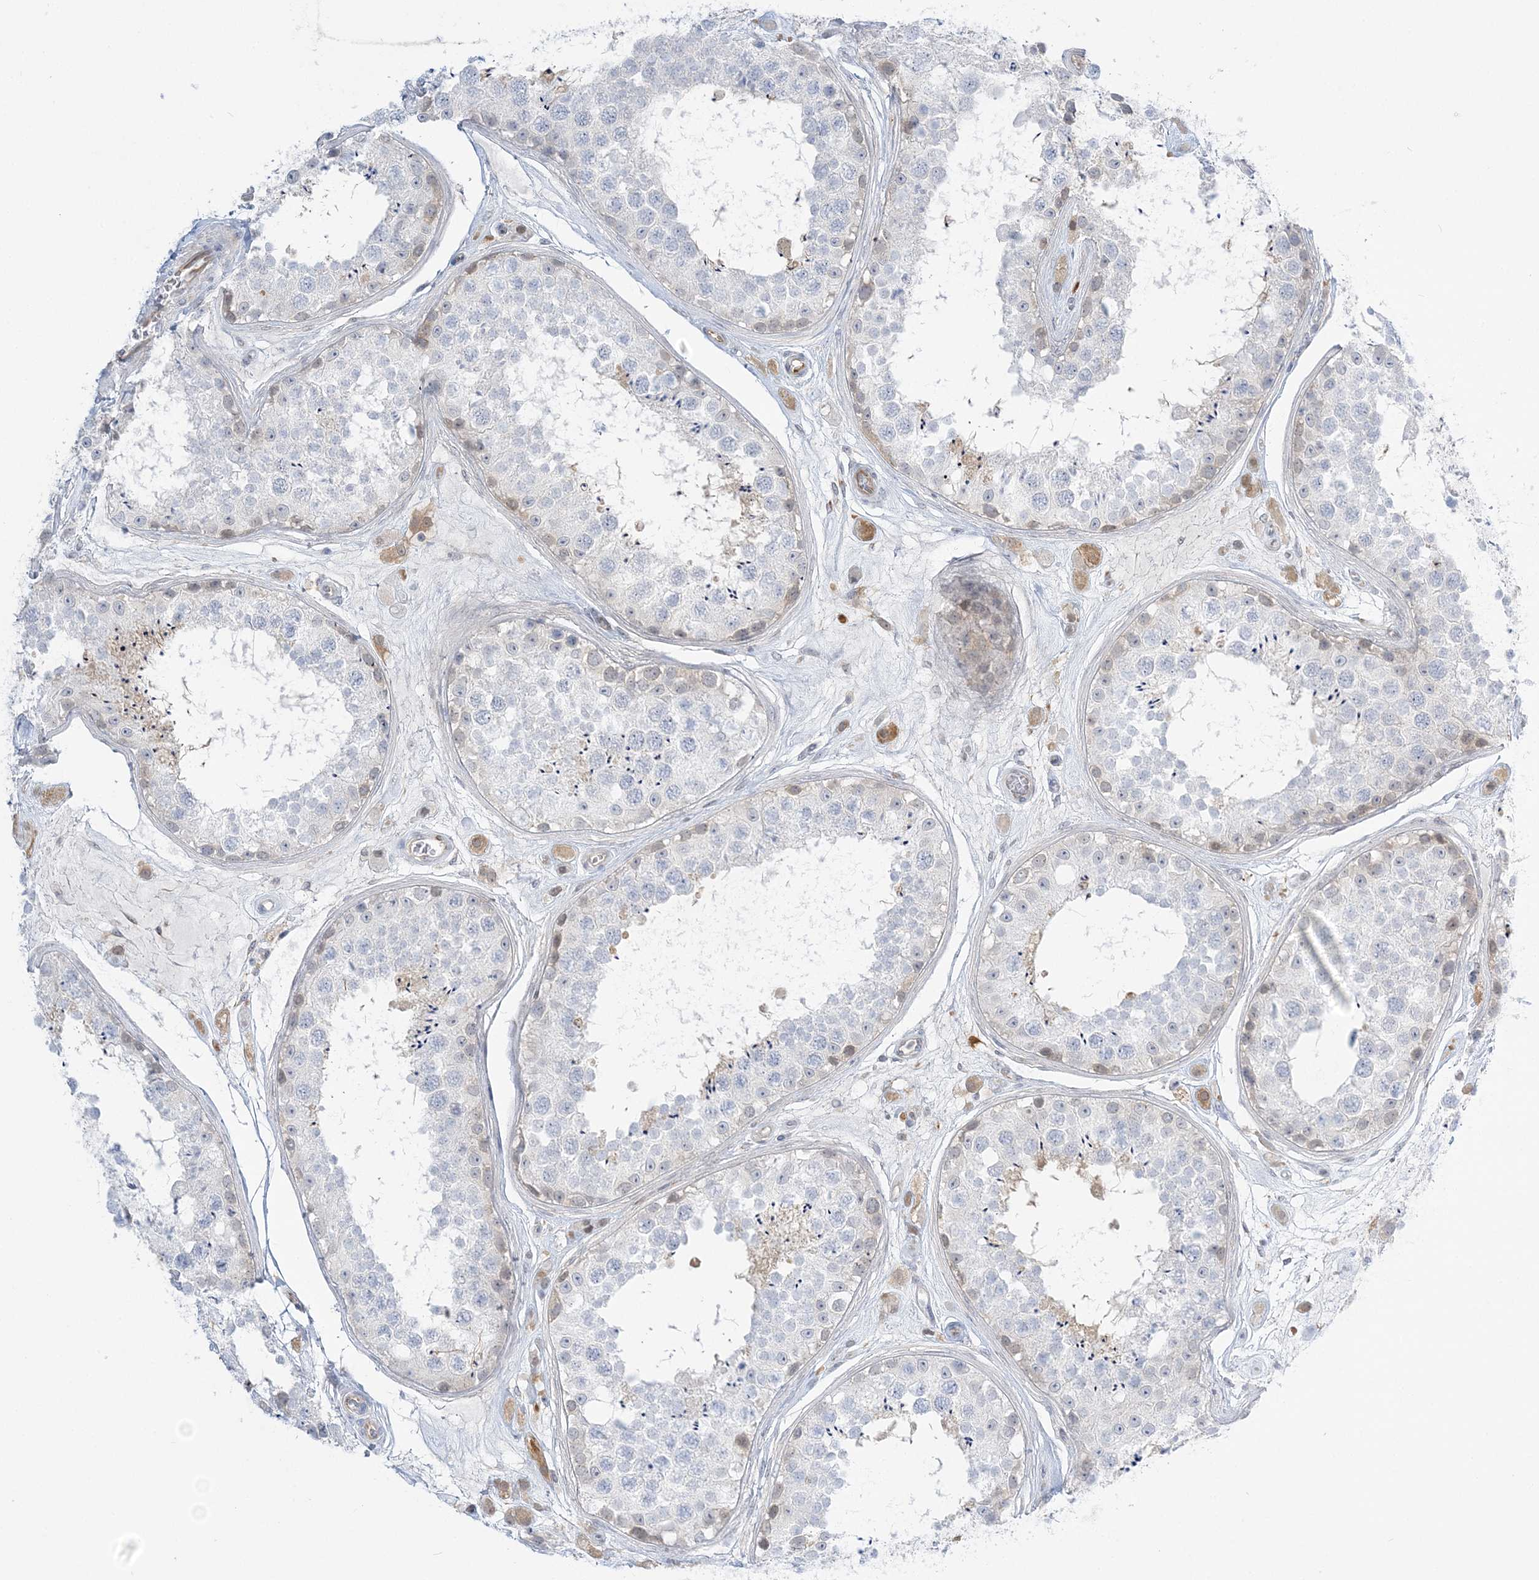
{"staining": {"intensity": "weak", "quantity": "<25%", "location": "cytoplasmic/membranous"}, "tissue": "testis", "cell_type": "Cells in seminiferous ducts", "image_type": "normal", "snomed": [{"axis": "morphology", "description": "Normal tissue, NOS"}, {"axis": "topography", "description": "Testis"}], "caption": "DAB immunohistochemical staining of benign testis reveals no significant staining in cells in seminiferous ducts. The staining is performed using DAB (3,3'-diaminobenzidine) brown chromogen with nuclei counter-stained in using hematoxylin.", "gene": "THADA", "patient": {"sex": "male", "age": 25}}